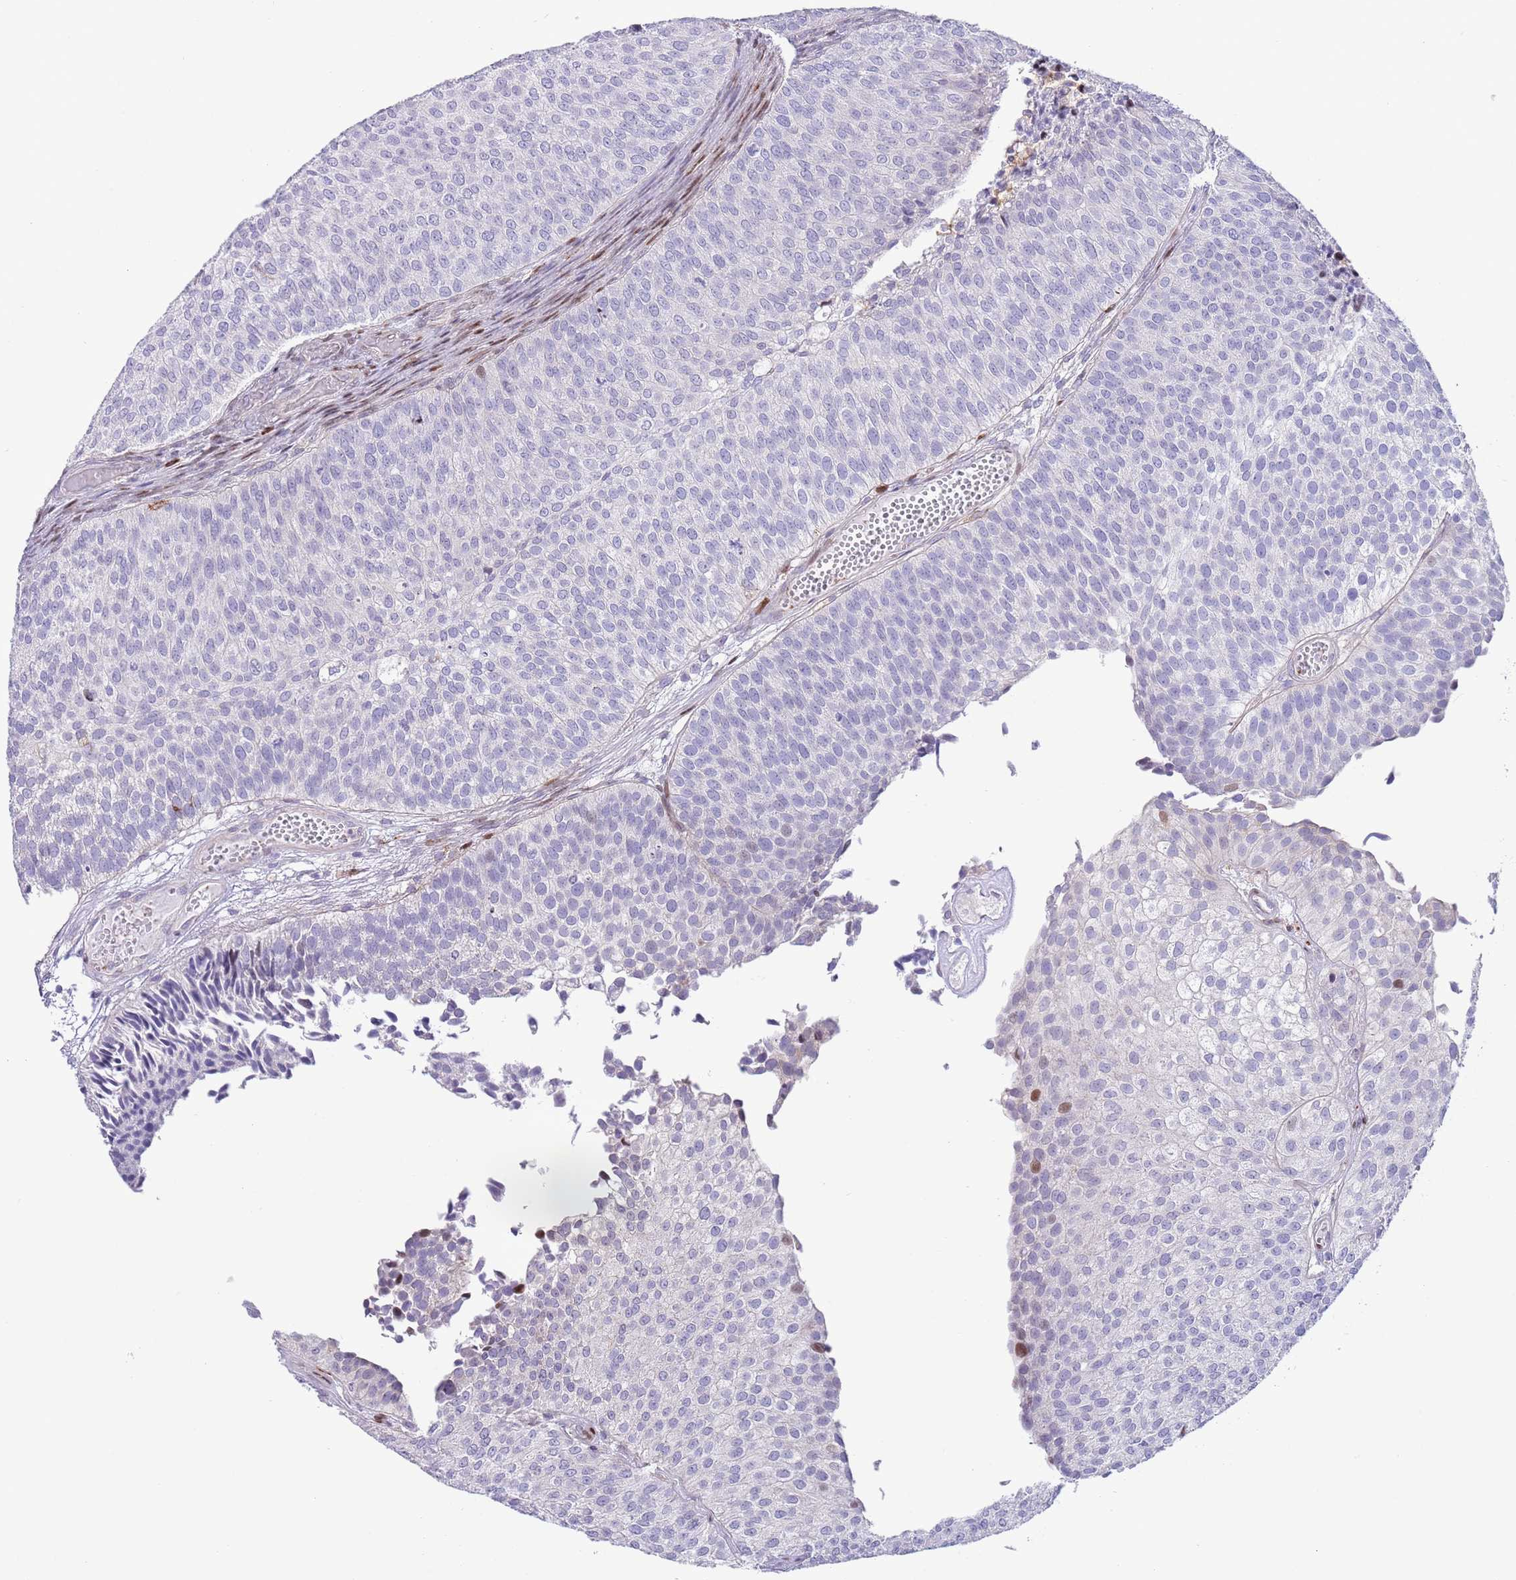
{"staining": {"intensity": "strong", "quantity": "<25%", "location": "nuclear"}, "tissue": "urothelial cancer", "cell_type": "Tumor cells", "image_type": "cancer", "snomed": [{"axis": "morphology", "description": "Urothelial carcinoma, Low grade"}, {"axis": "topography", "description": "Urinary bladder"}], "caption": "A brown stain highlights strong nuclear staining of a protein in low-grade urothelial carcinoma tumor cells.", "gene": "ANO8", "patient": {"sex": "male", "age": 84}}